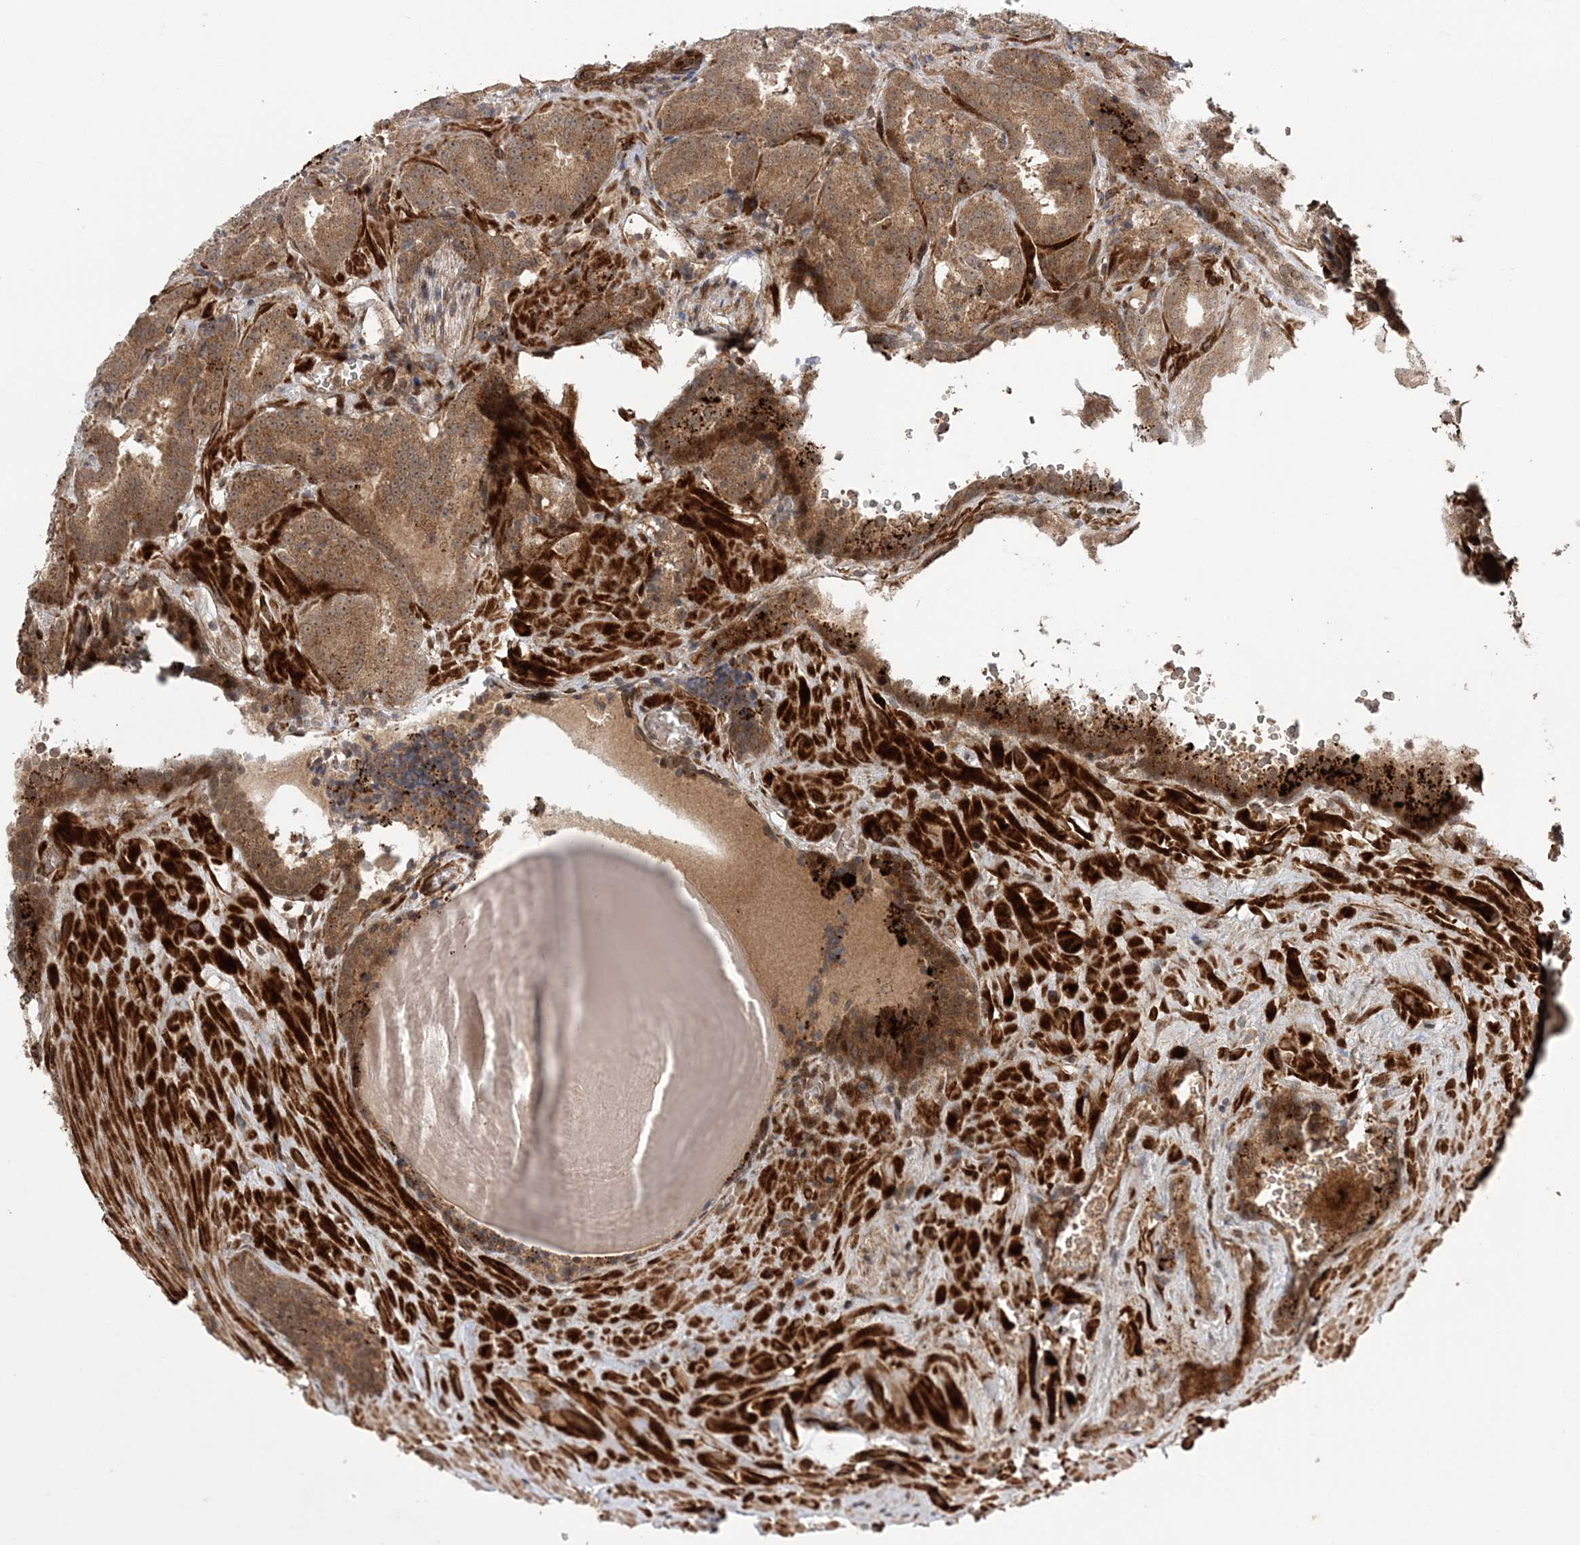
{"staining": {"intensity": "moderate", "quantity": ">75%", "location": "cytoplasmic/membranous"}, "tissue": "prostate cancer", "cell_type": "Tumor cells", "image_type": "cancer", "snomed": [{"axis": "morphology", "description": "Adenocarcinoma, Low grade"}, {"axis": "topography", "description": "Prostate"}], "caption": "Protein analysis of prostate cancer tissue reveals moderate cytoplasmic/membranous expression in about >75% of tumor cells.", "gene": "UBTD2", "patient": {"sex": "male", "age": 69}}